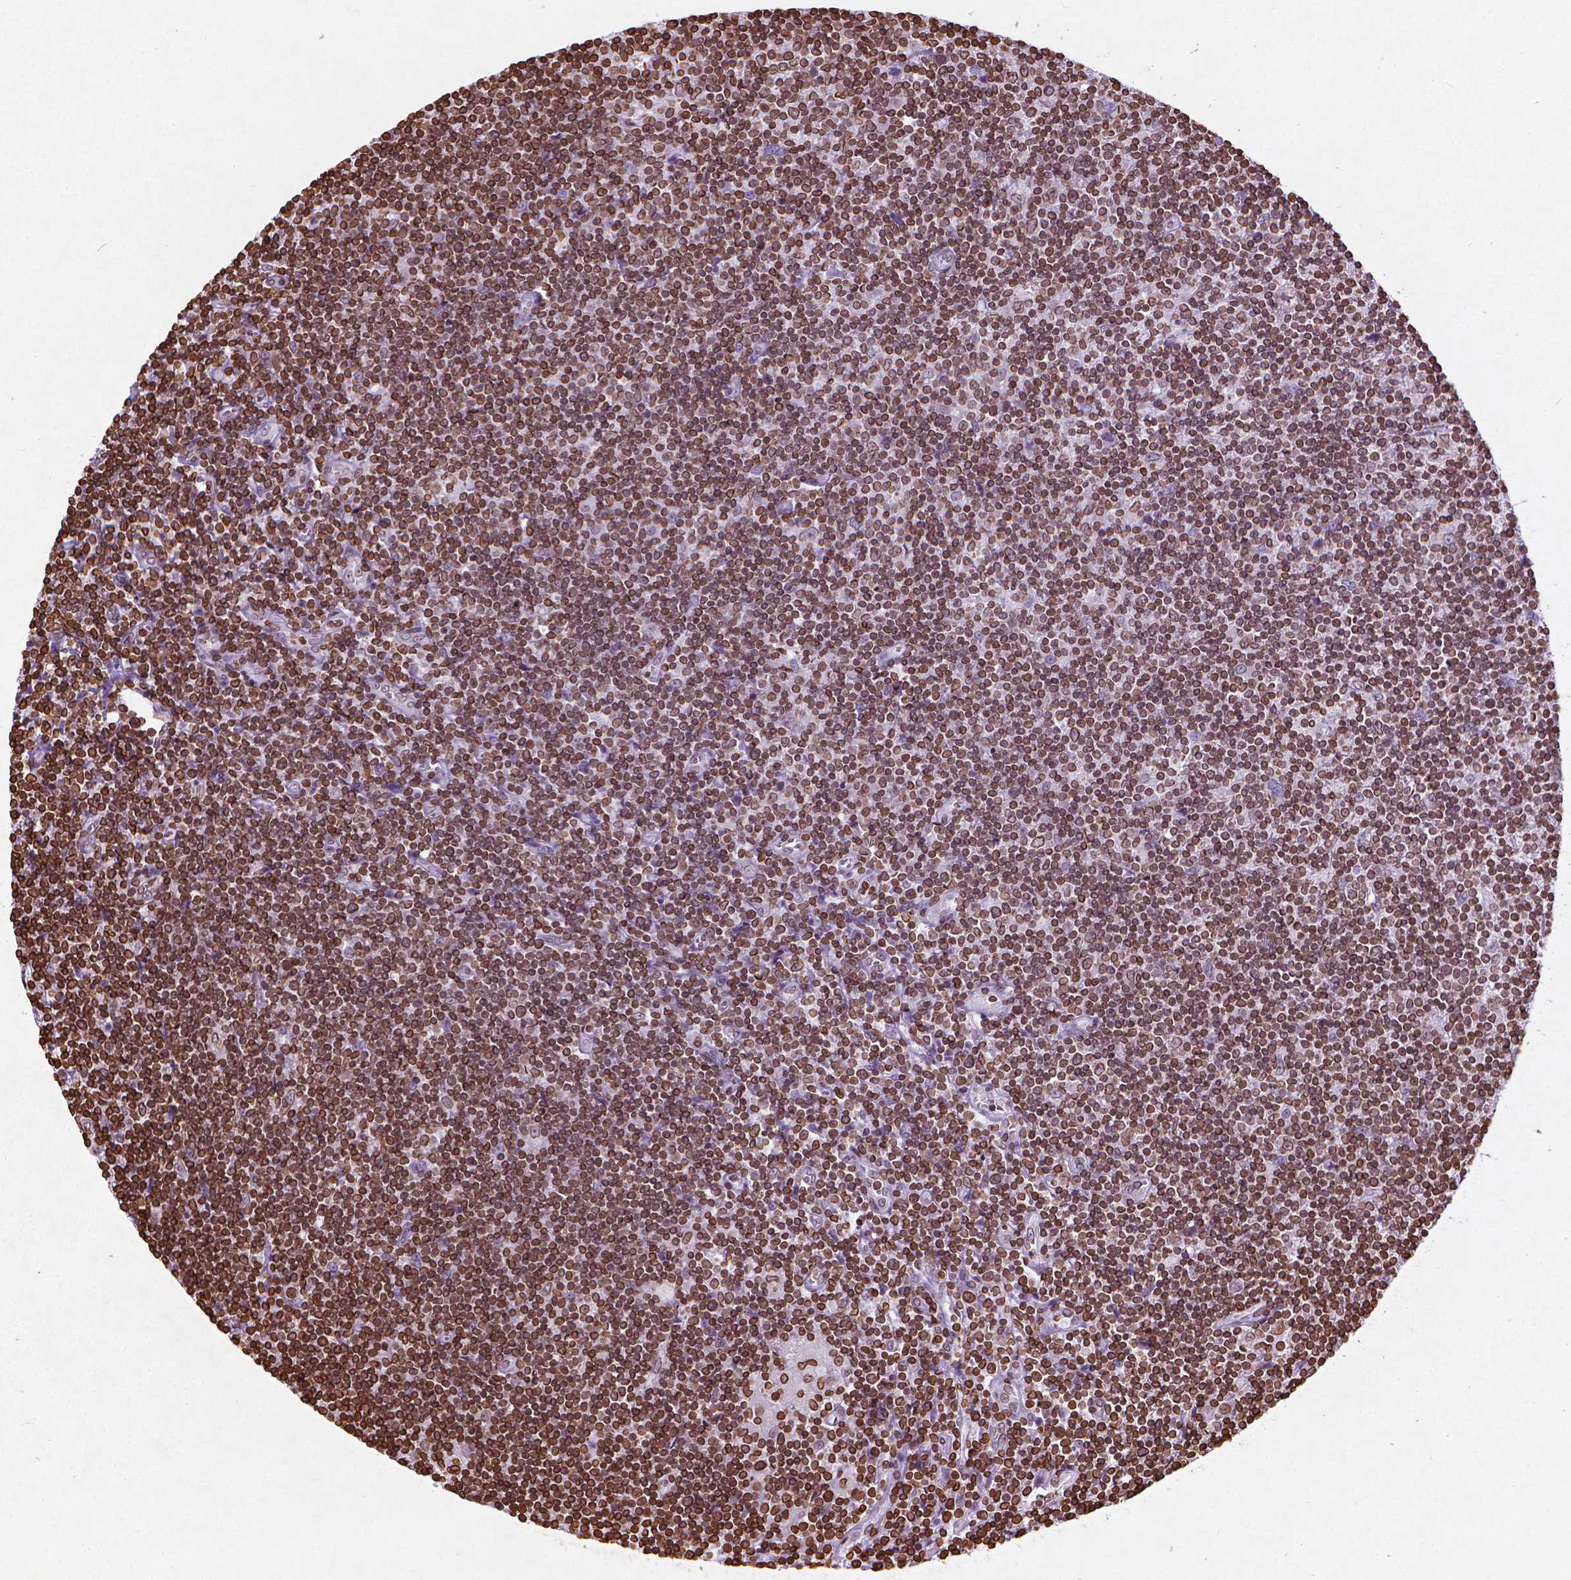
{"staining": {"intensity": "moderate", "quantity": ">75%", "location": "cytoplasmic/membranous,nuclear"}, "tissue": "lymphoma", "cell_type": "Tumor cells", "image_type": "cancer", "snomed": [{"axis": "morphology", "description": "Hodgkin's disease, NOS"}, {"axis": "topography", "description": "Lymph node"}], "caption": "There is medium levels of moderate cytoplasmic/membranous and nuclear expression in tumor cells of Hodgkin's disease, as demonstrated by immunohistochemical staining (brown color).", "gene": "LMNB1", "patient": {"sex": "male", "age": 40}}